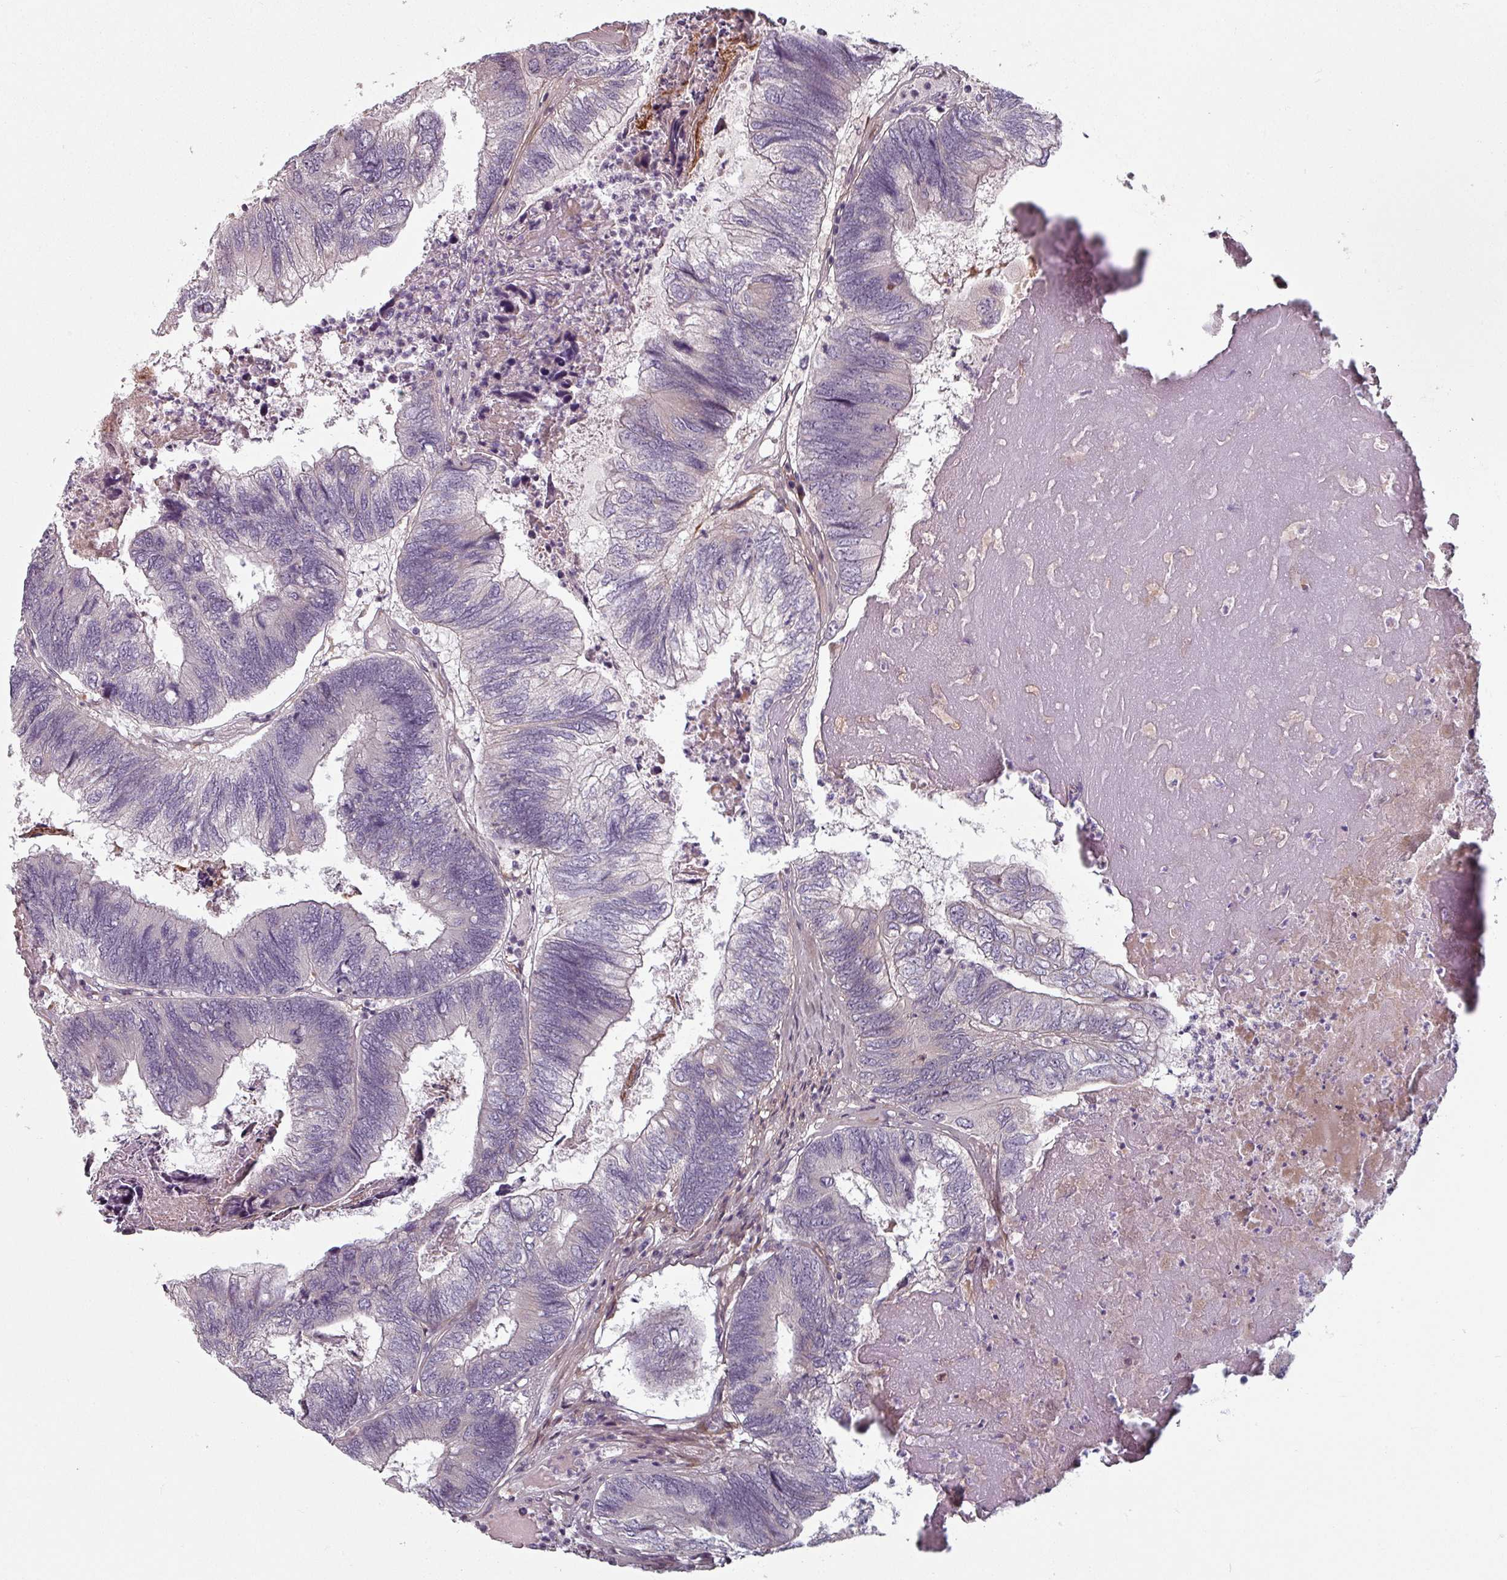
{"staining": {"intensity": "negative", "quantity": "none", "location": "none"}, "tissue": "colorectal cancer", "cell_type": "Tumor cells", "image_type": "cancer", "snomed": [{"axis": "morphology", "description": "Adenocarcinoma, NOS"}, {"axis": "topography", "description": "Colon"}], "caption": "Immunohistochemistry (IHC) of adenocarcinoma (colorectal) shows no expression in tumor cells.", "gene": "CYB5RL", "patient": {"sex": "female", "age": 67}}